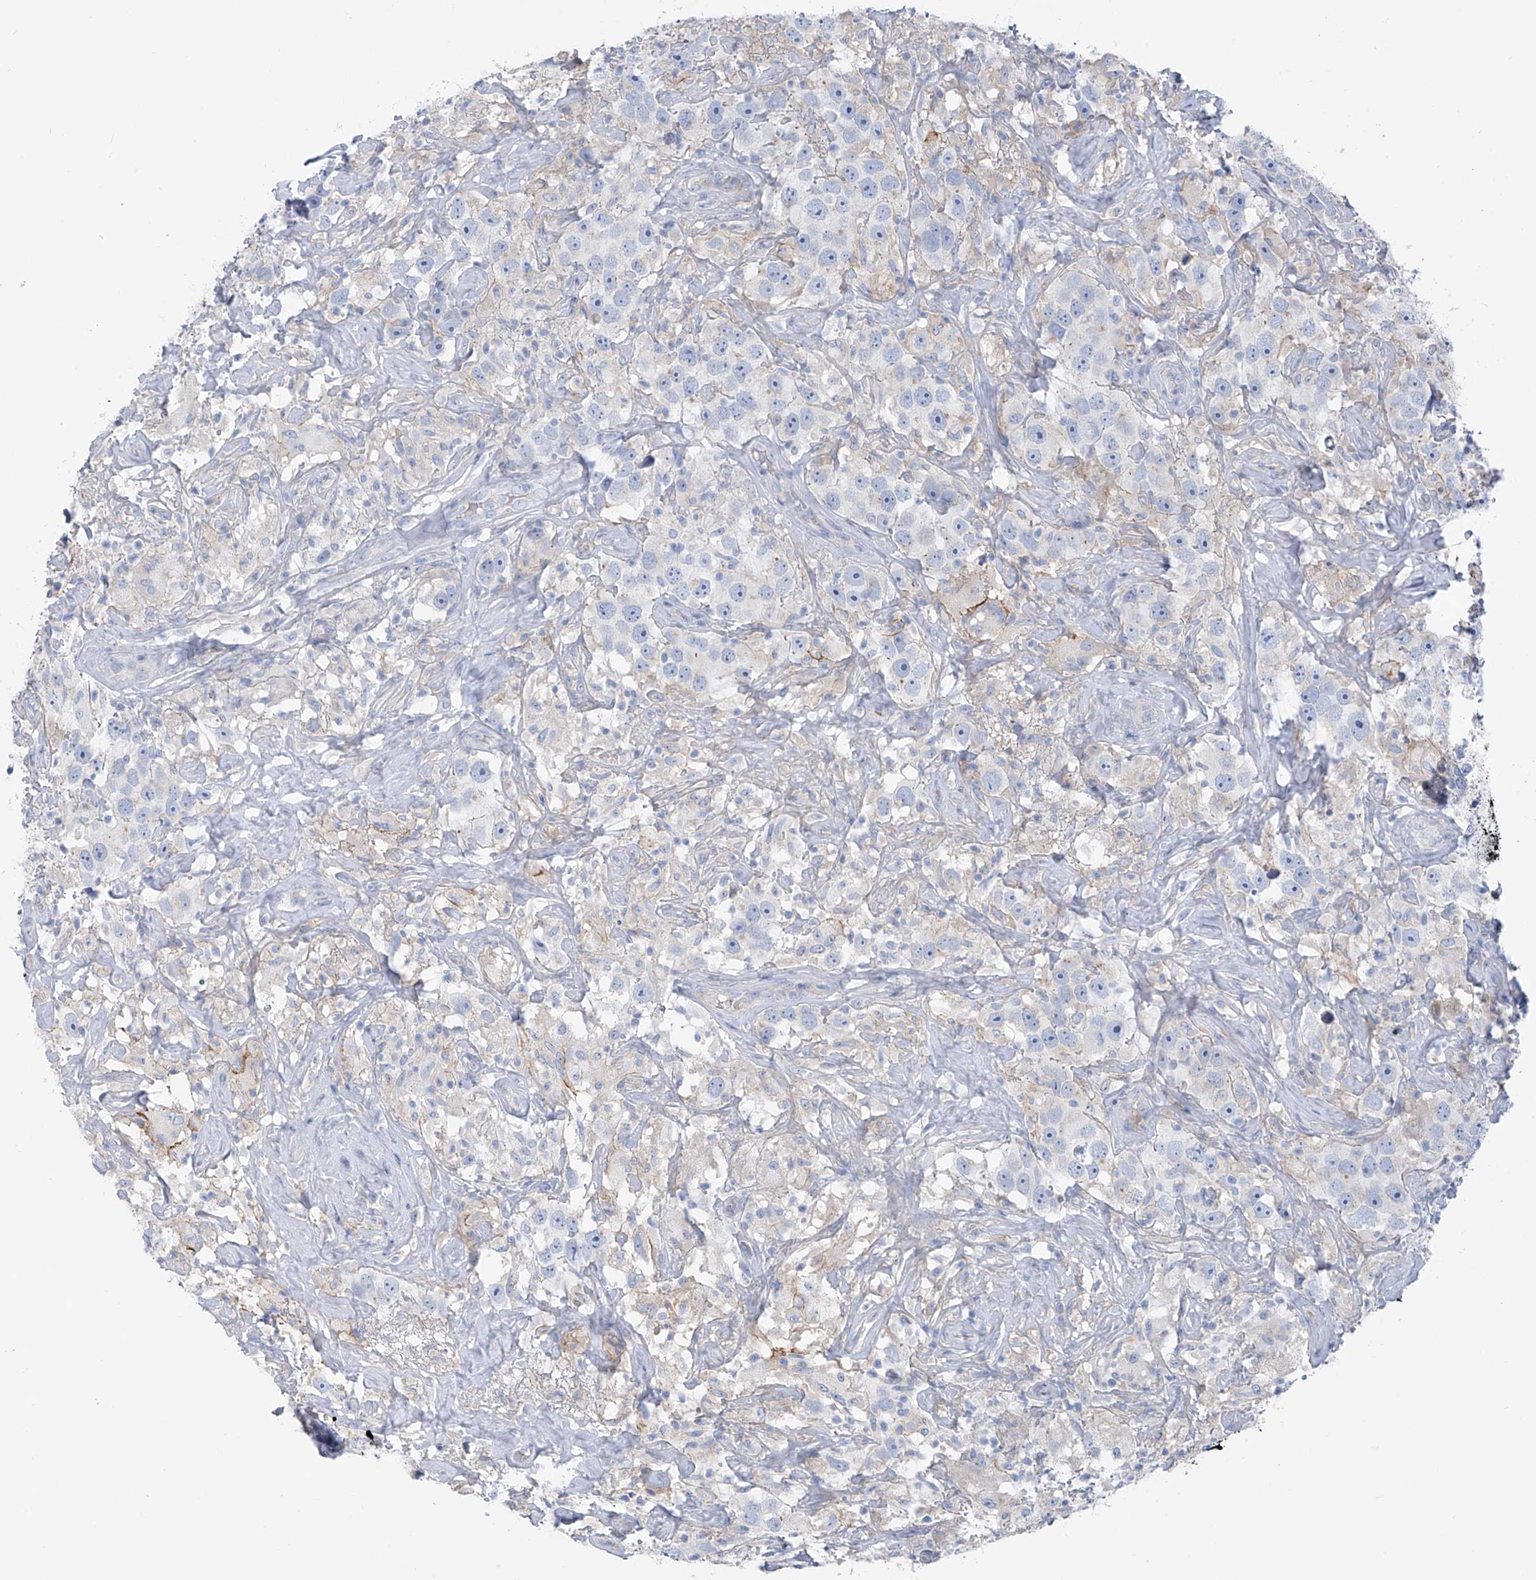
{"staining": {"intensity": "negative", "quantity": "none", "location": "none"}, "tissue": "testis cancer", "cell_type": "Tumor cells", "image_type": "cancer", "snomed": [{"axis": "morphology", "description": "Seminoma, NOS"}, {"axis": "topography", "description": "Testis"}], "caption": "High power microscopy micrograph of an immunohistochemistry (IHC) image of testis cancer, revealing no significant staining in tumor cells.", "gene": "POMGNT2", "patient": {"sex": "male", "age": 49}}